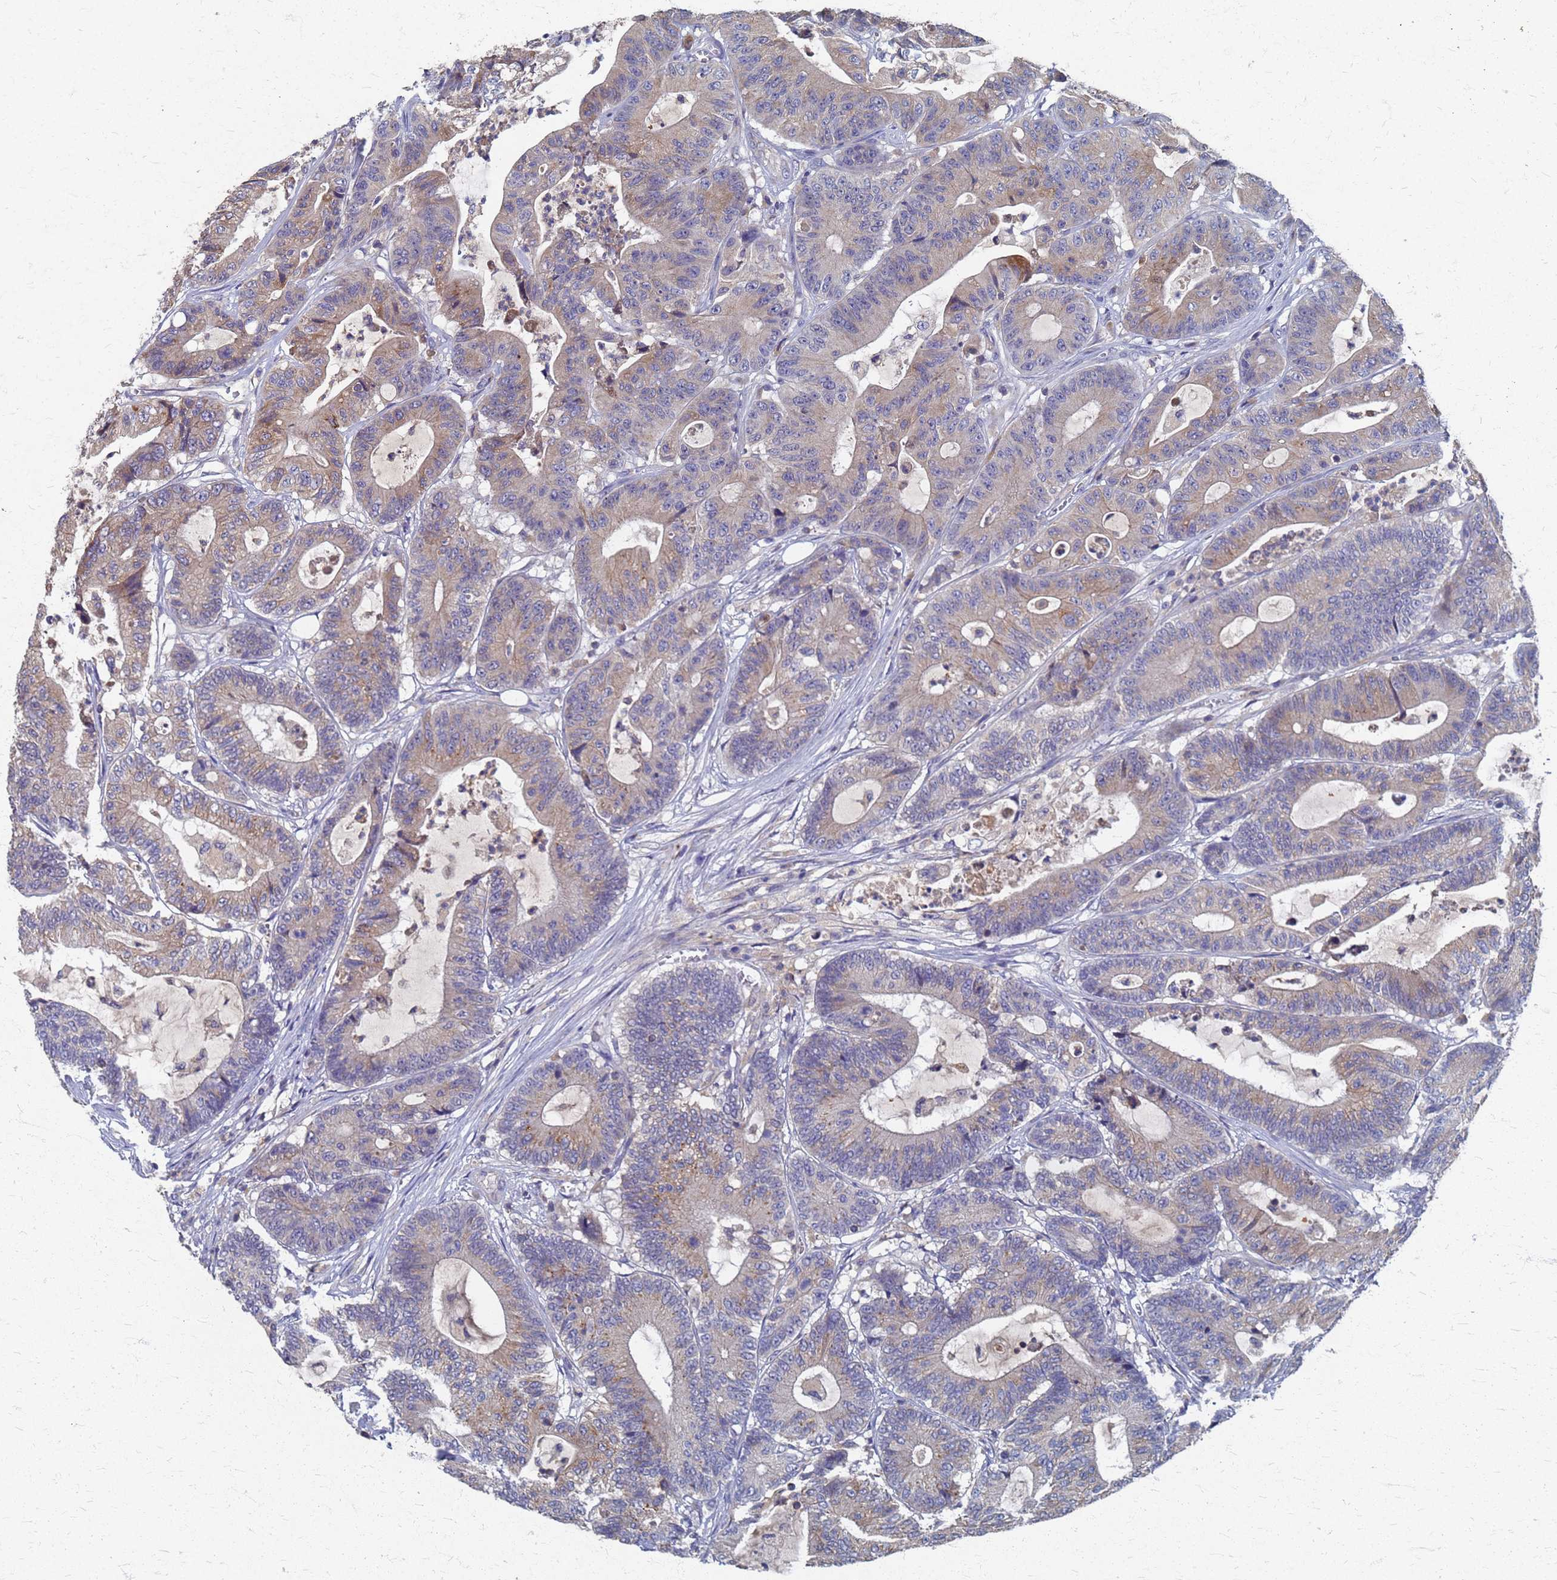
{"staining": {"intensity": "weak", "quantity": "25%-75%", "location": "cytoplasmic/membranous"}, "tissue": "colorectal cancer", "cell_type": "Tumor cells", "image_type": "cancer", "snomed": [{"axis": "morphology", "description": "Adenocarcinoma, NOS"}, {"axis": "topography", "description": "Colon"}], "caption": "DAB (3,3'-diaminobenzidine) immunohistochemical staining of colorectal cancer (adenocarcinoma) reveals weak cytoplasmic/membranous protein expression in about 25%-75% of tumor cells.", "gene": "KRCC1", "patient": {"sex": "female", "age": 84}}